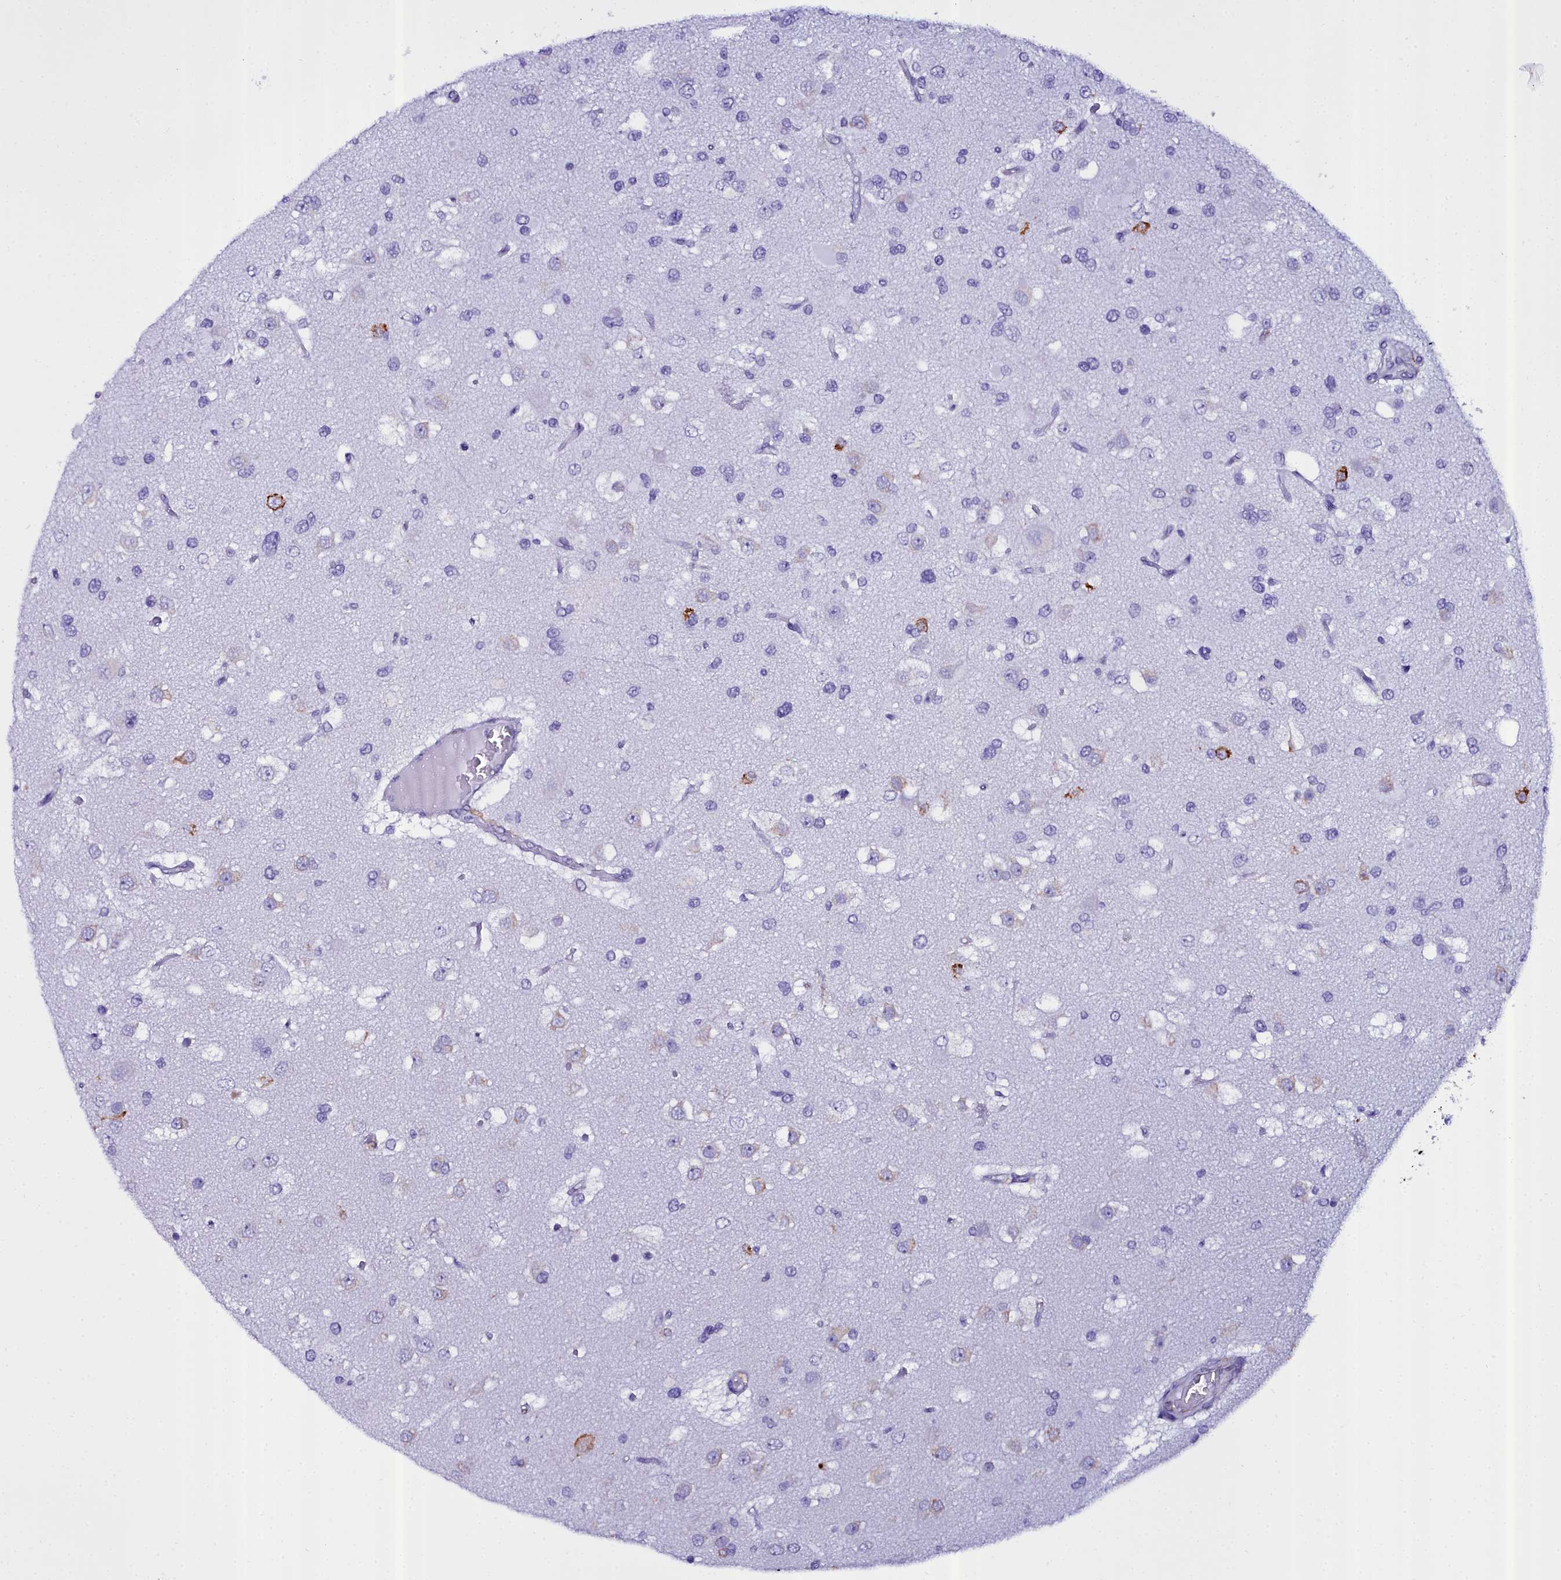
{"staining": {"intensity": "negative", "quantity": "none", "location": "none"}, "tissue": "glioma", "cell_type": "Tumor cells", "image_type": "cancer", "snomed": [{"axis": "morphology", "description": "Glioma, malignant, High grade"}, {"axis": "topography", "description": "Brain"}], "caption": "High magnification brightfield microscopy of glioma stained with DAB (brown) and counterstained with hematoxylin (blue): tumor cells show no significant staining.", "gene": "TXNDC5", "patient": {"sex": "male", "age": 53}}